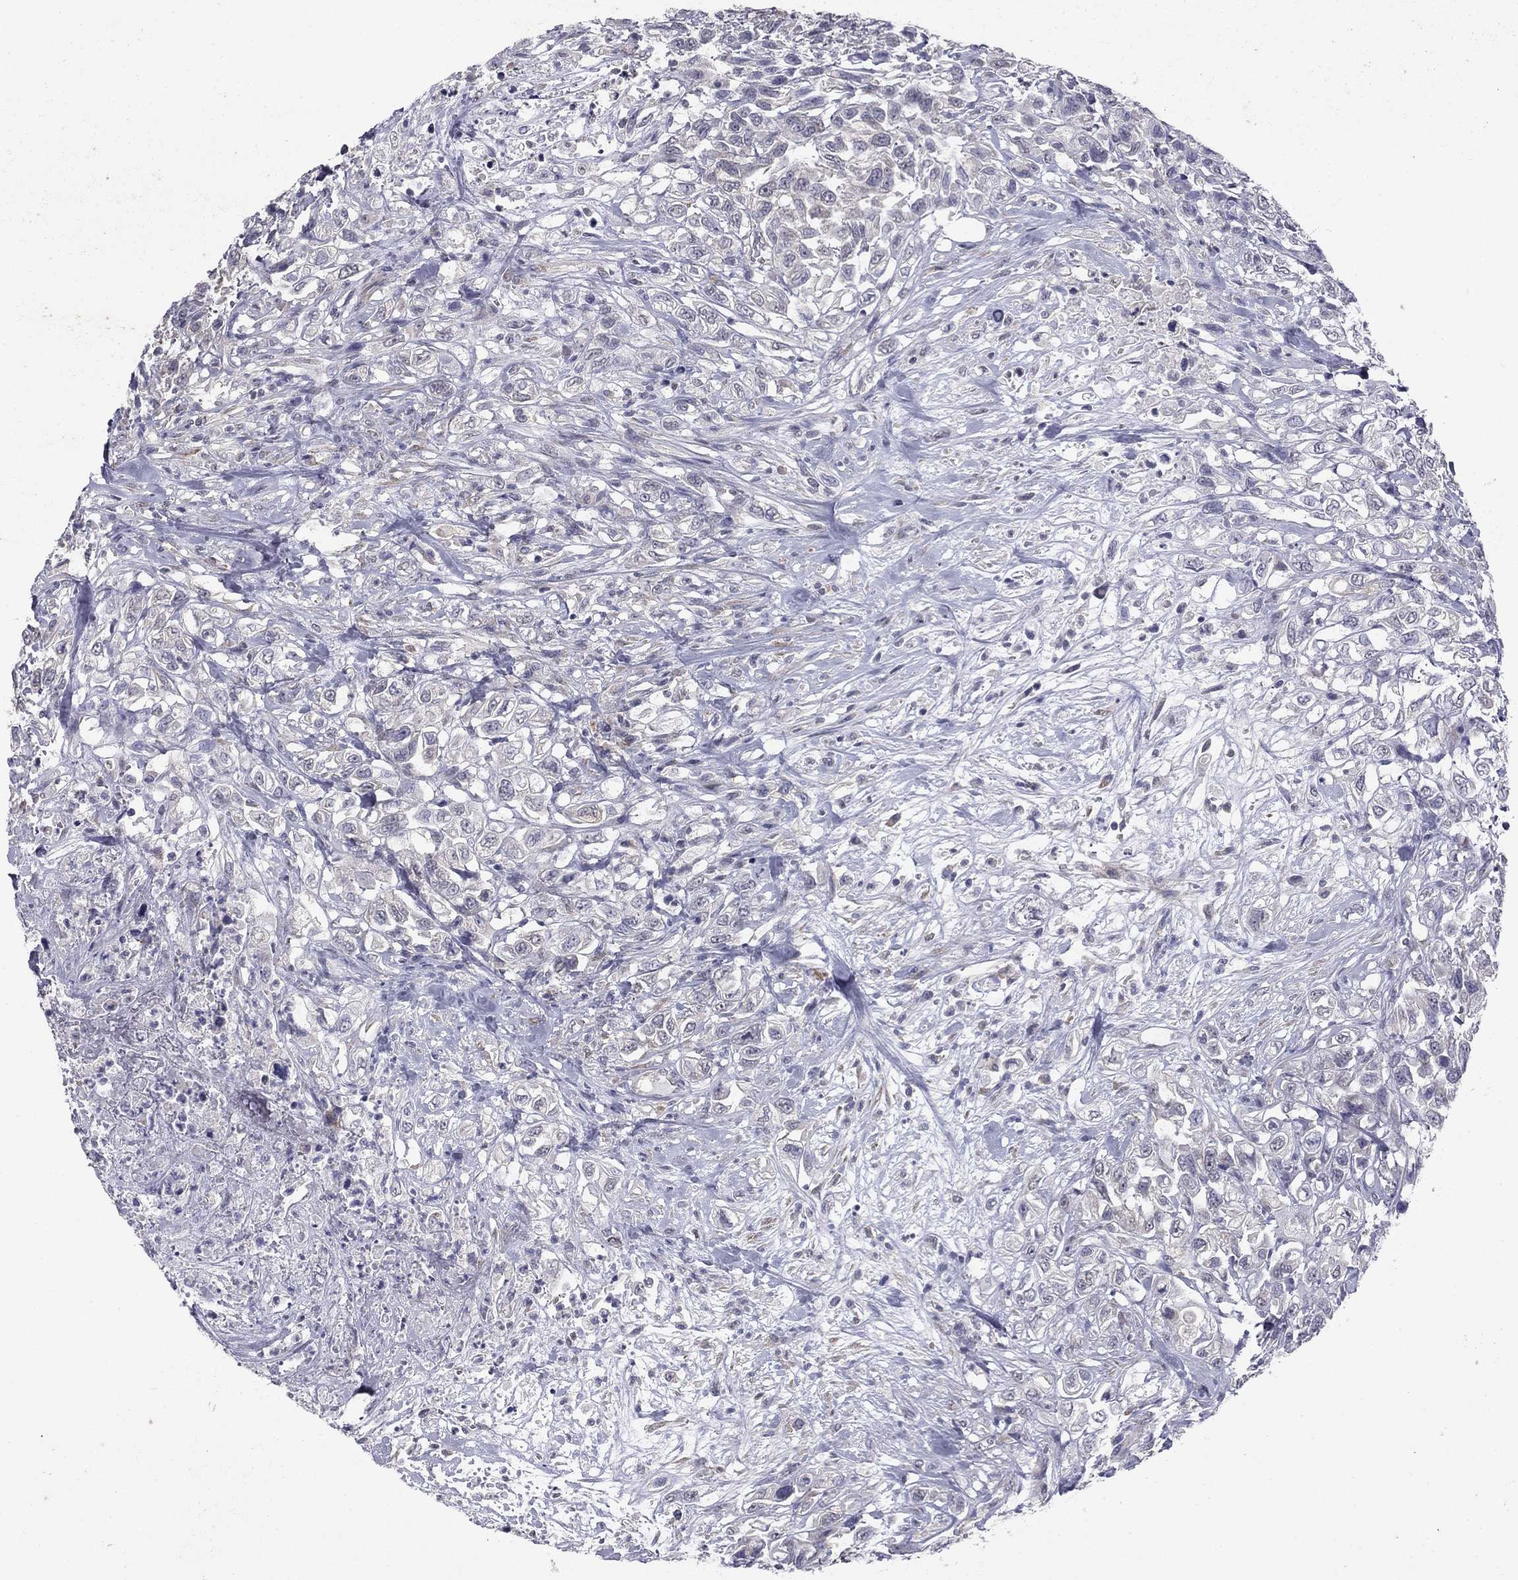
{"staining": {"intensity": "negative", "quantity": "none", "location": "none"}, "tissue": "urothelial cancer", "cell_type": "Tumor cells", "image_type": "cancer", "snomed": [{"axis": "morphology", "description": "Urothelial carcinoma, High grade"}, {"axis": "topography", "description": "Urinary bladder"}], "caption": "An image of urothelial carcinoma (high-grade) stained for a protein shows no brown staining in tumor cells.", "gene": "PRRT2", "patient": {"sex": "female", "age": 56}}